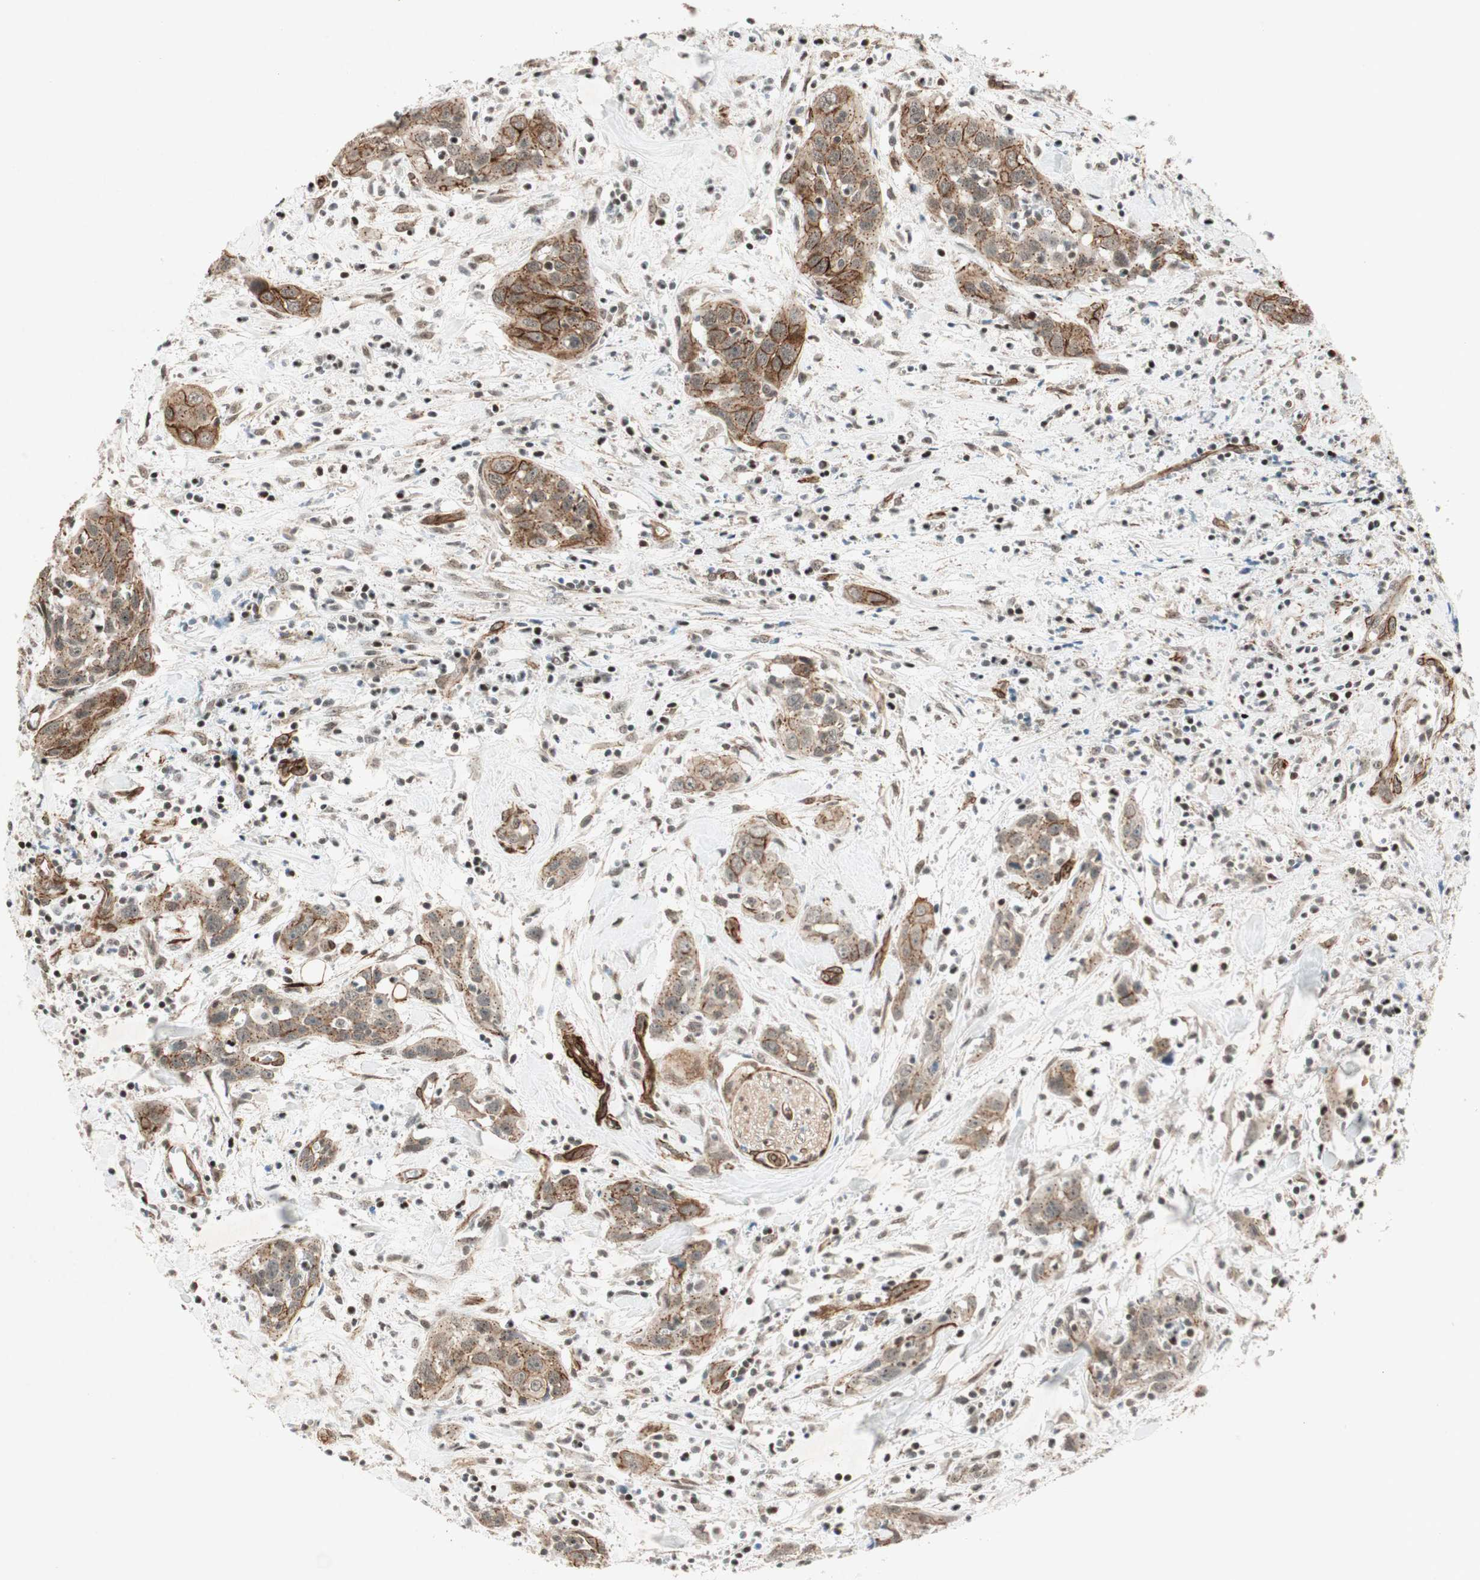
{"staining": {"intensity": "moderate", "quantity": ">75%", "location": "cytoplasmic/membranous"}, "tissue": "head and neck cancer", "cell_type": "Tumor cells", "image_type": "cancer", "snomed": [{"axis": "morphology", "description": "Squamous cell carcinoma, NOS"}, {"axis": "topography", "description": "Oral tissue"}, {"axis": "topography", "description": "Head-Neck"}], "caption": "Immunohistochemical staining of head and neck squamous cell carcinoma demonstrates medium levels of moderate cytoplasmic/membranous expression in approximately >75% of tumor cells.", "gene": "CDK19", "patient": {"sex": "female", "age": 50}}